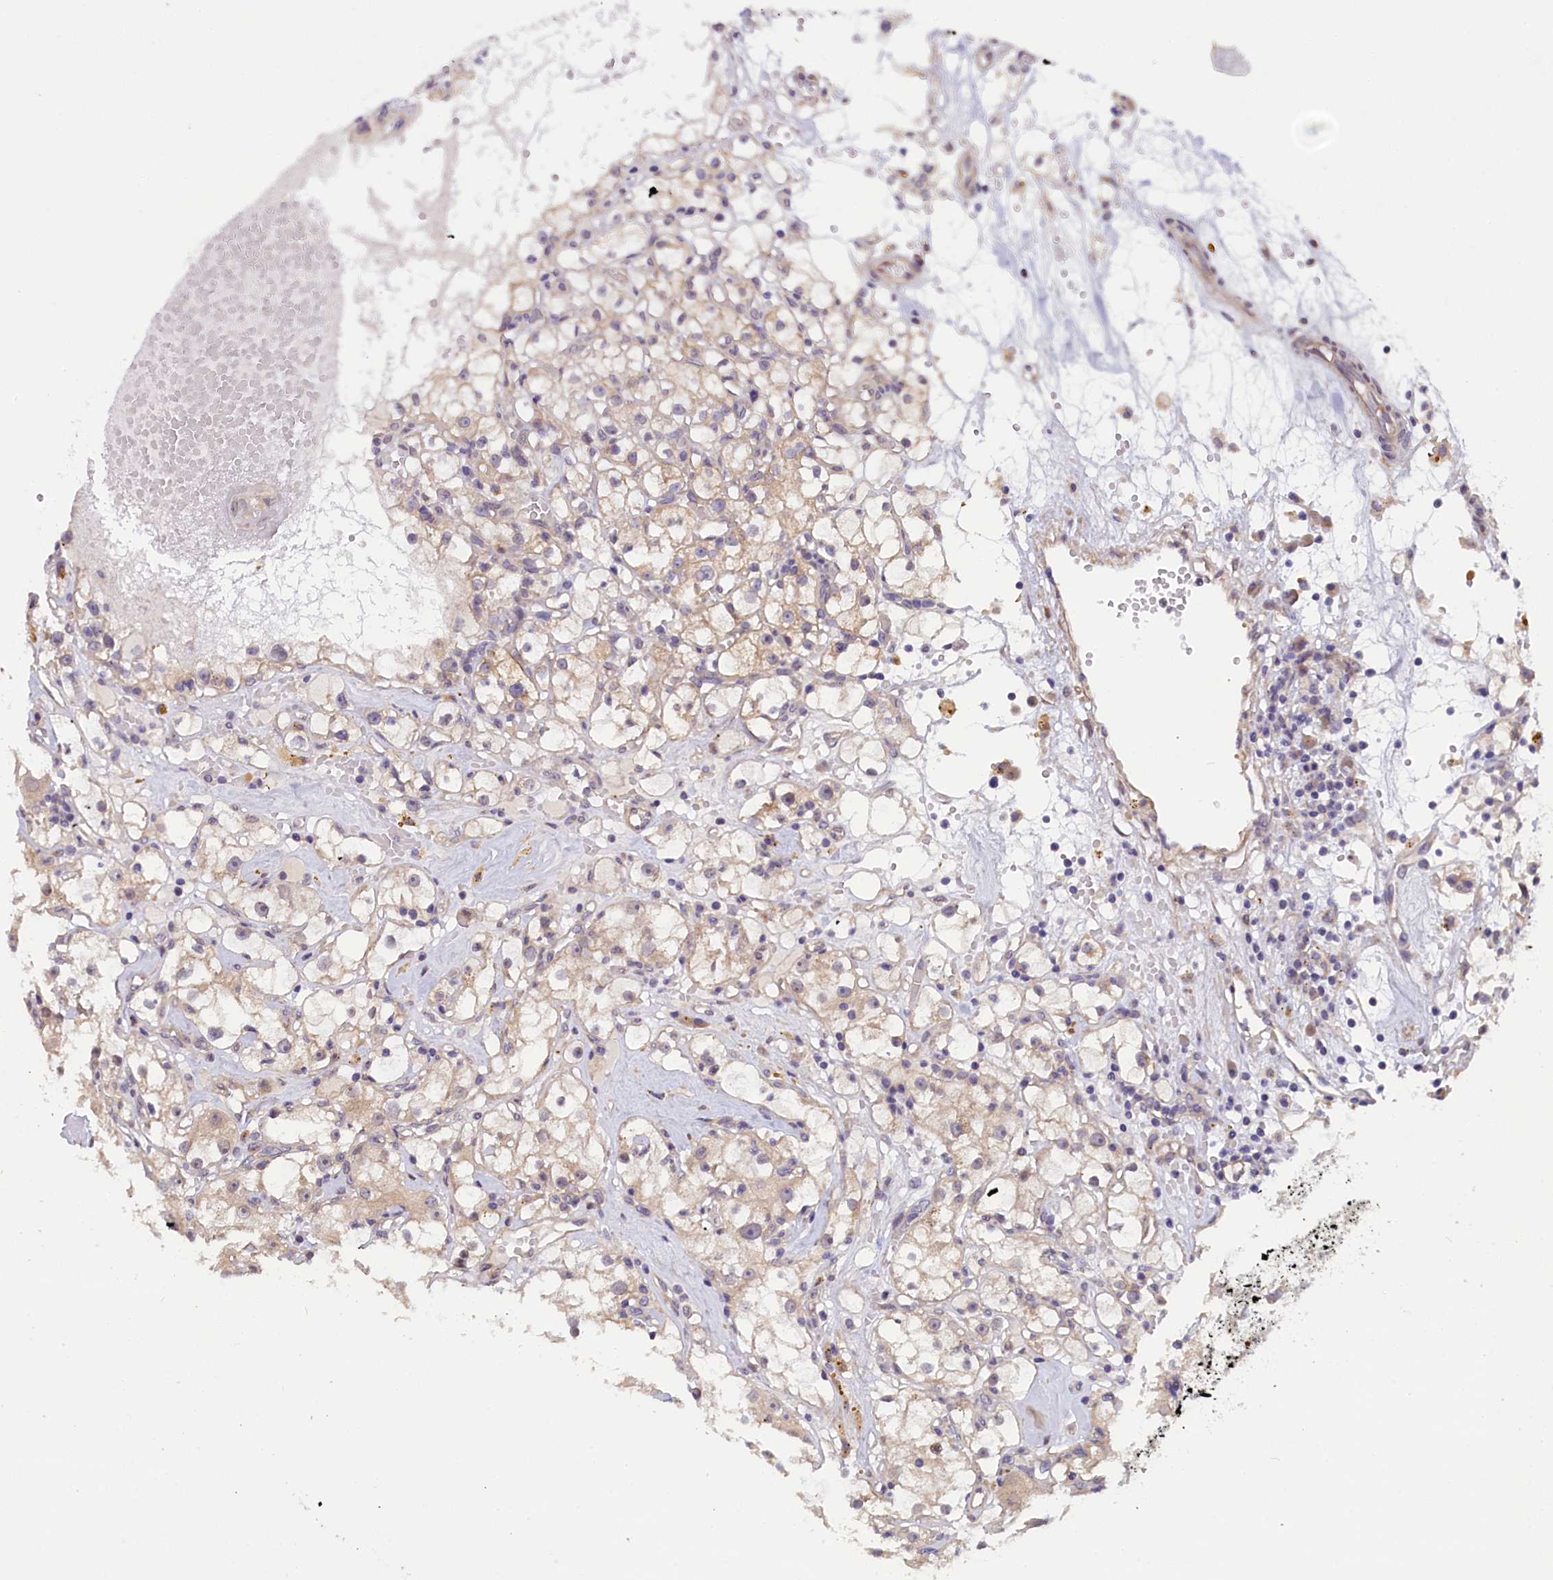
{"staining": {"intensity": "weak", "quantity": "<25%", "location": "cytoplasmic/membranous"}, "tissue": "renal cancer", "cell_type": "Tumor cells", "image_type": "cancer", "snomed": [{"axis": "morphology", "description": "Adenocarcinoma, NOS"}, {"axis": "topography", "description": "Kidney"}], "caption": "Protein analysis of renal cancer (adenocarcinoma) demonstrates no significant expression in tumor cells.", "gene": "CCDC9B", "patient": {"sex": "male", "age": 56}}